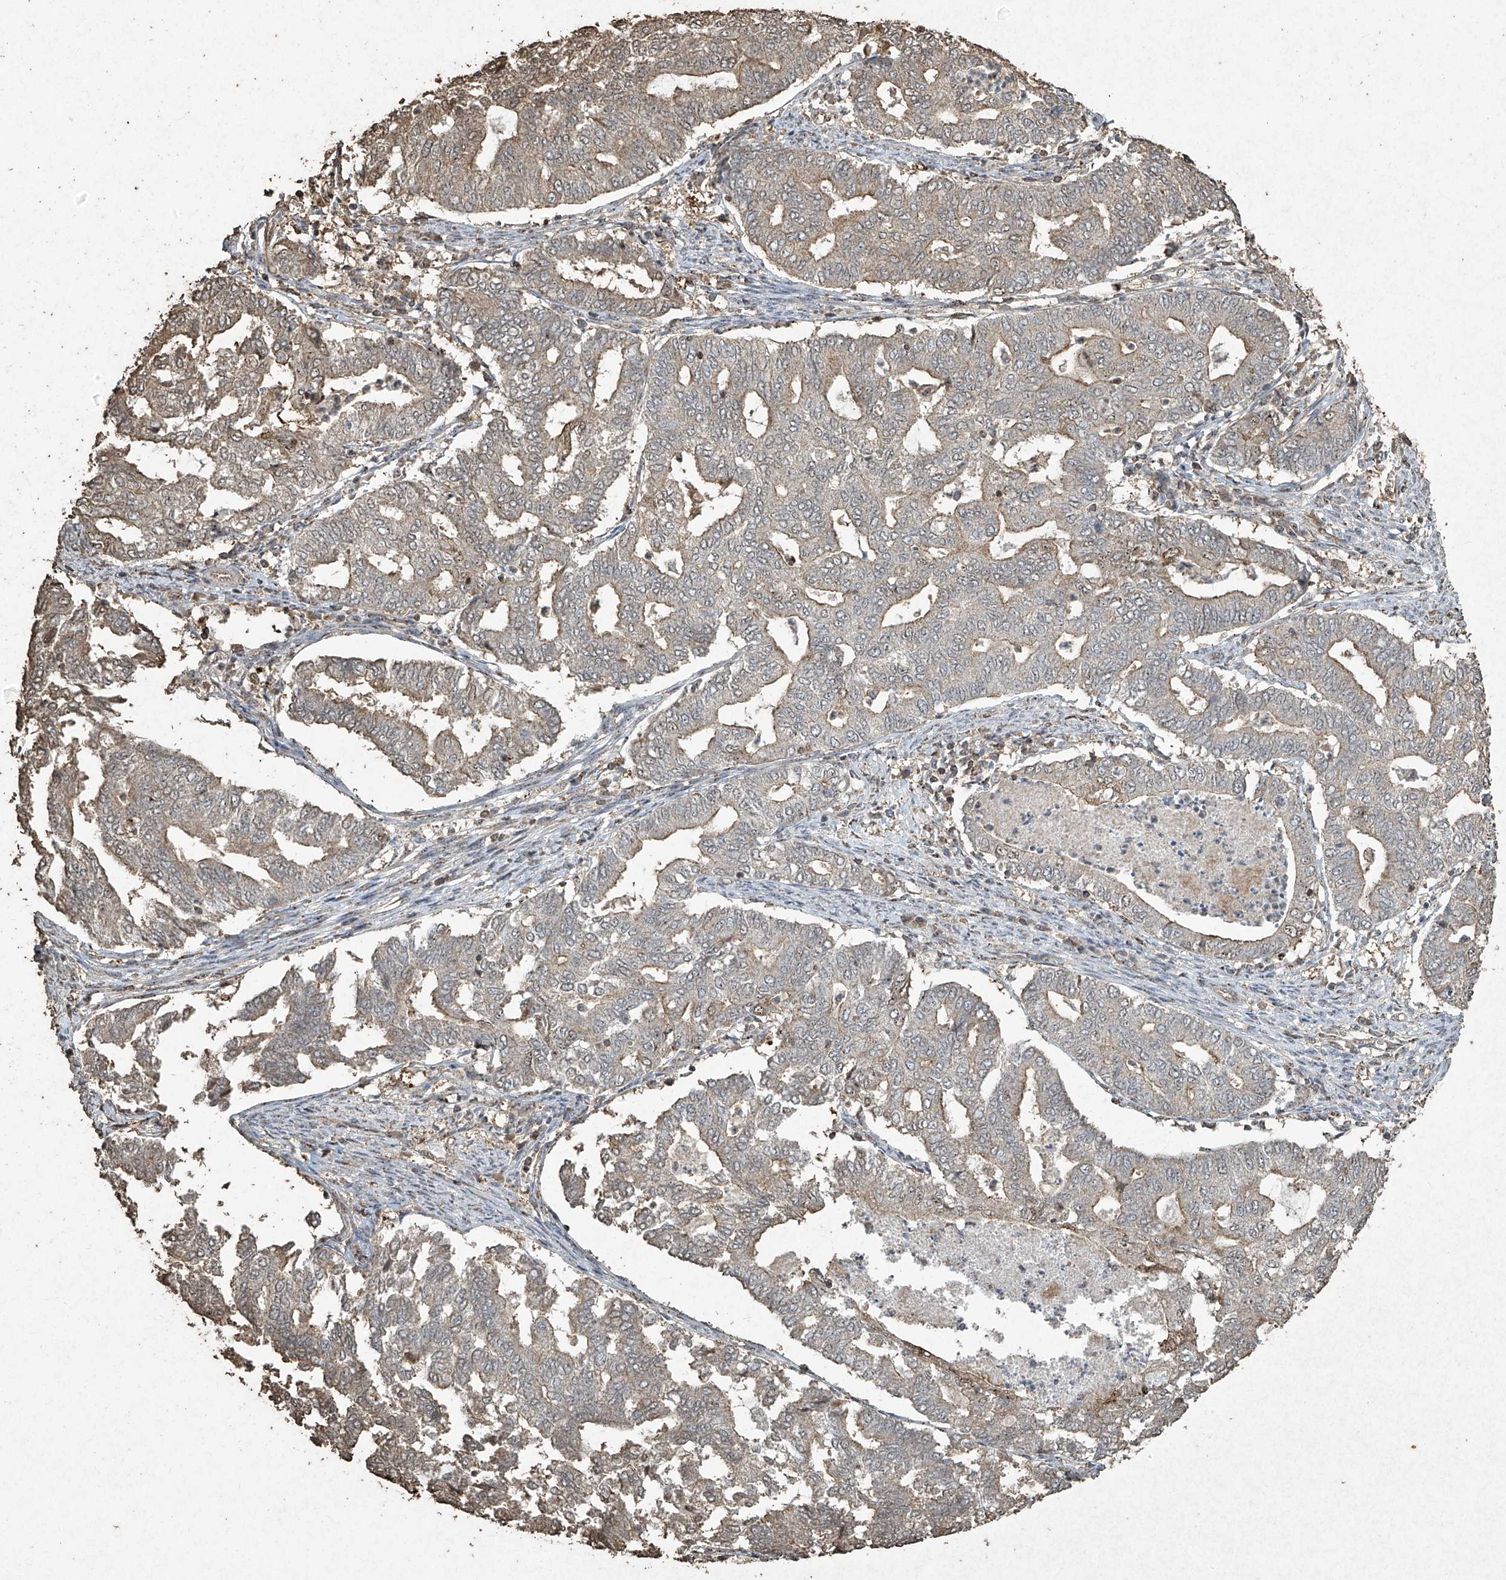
{"staining": {"intensity": "negative", "quantity": "none", "location": "none"}, "tissue": "endometrial cancer", "cell_type": "Tumor cells", "image_type": "cancer", "snomed": [{"axis": "morphology", "description": "Adenocarcinoma, NOS"}, {"axis": "topography", "description": "Endometrium"}], "caption": "This is an immunohistochemistry photomicrograph of adenocarcinoma (endometrial). There is no positivity in tumor cells.", "gene": "ERBB3", "patient": {"sex": "female", "age": 79}}